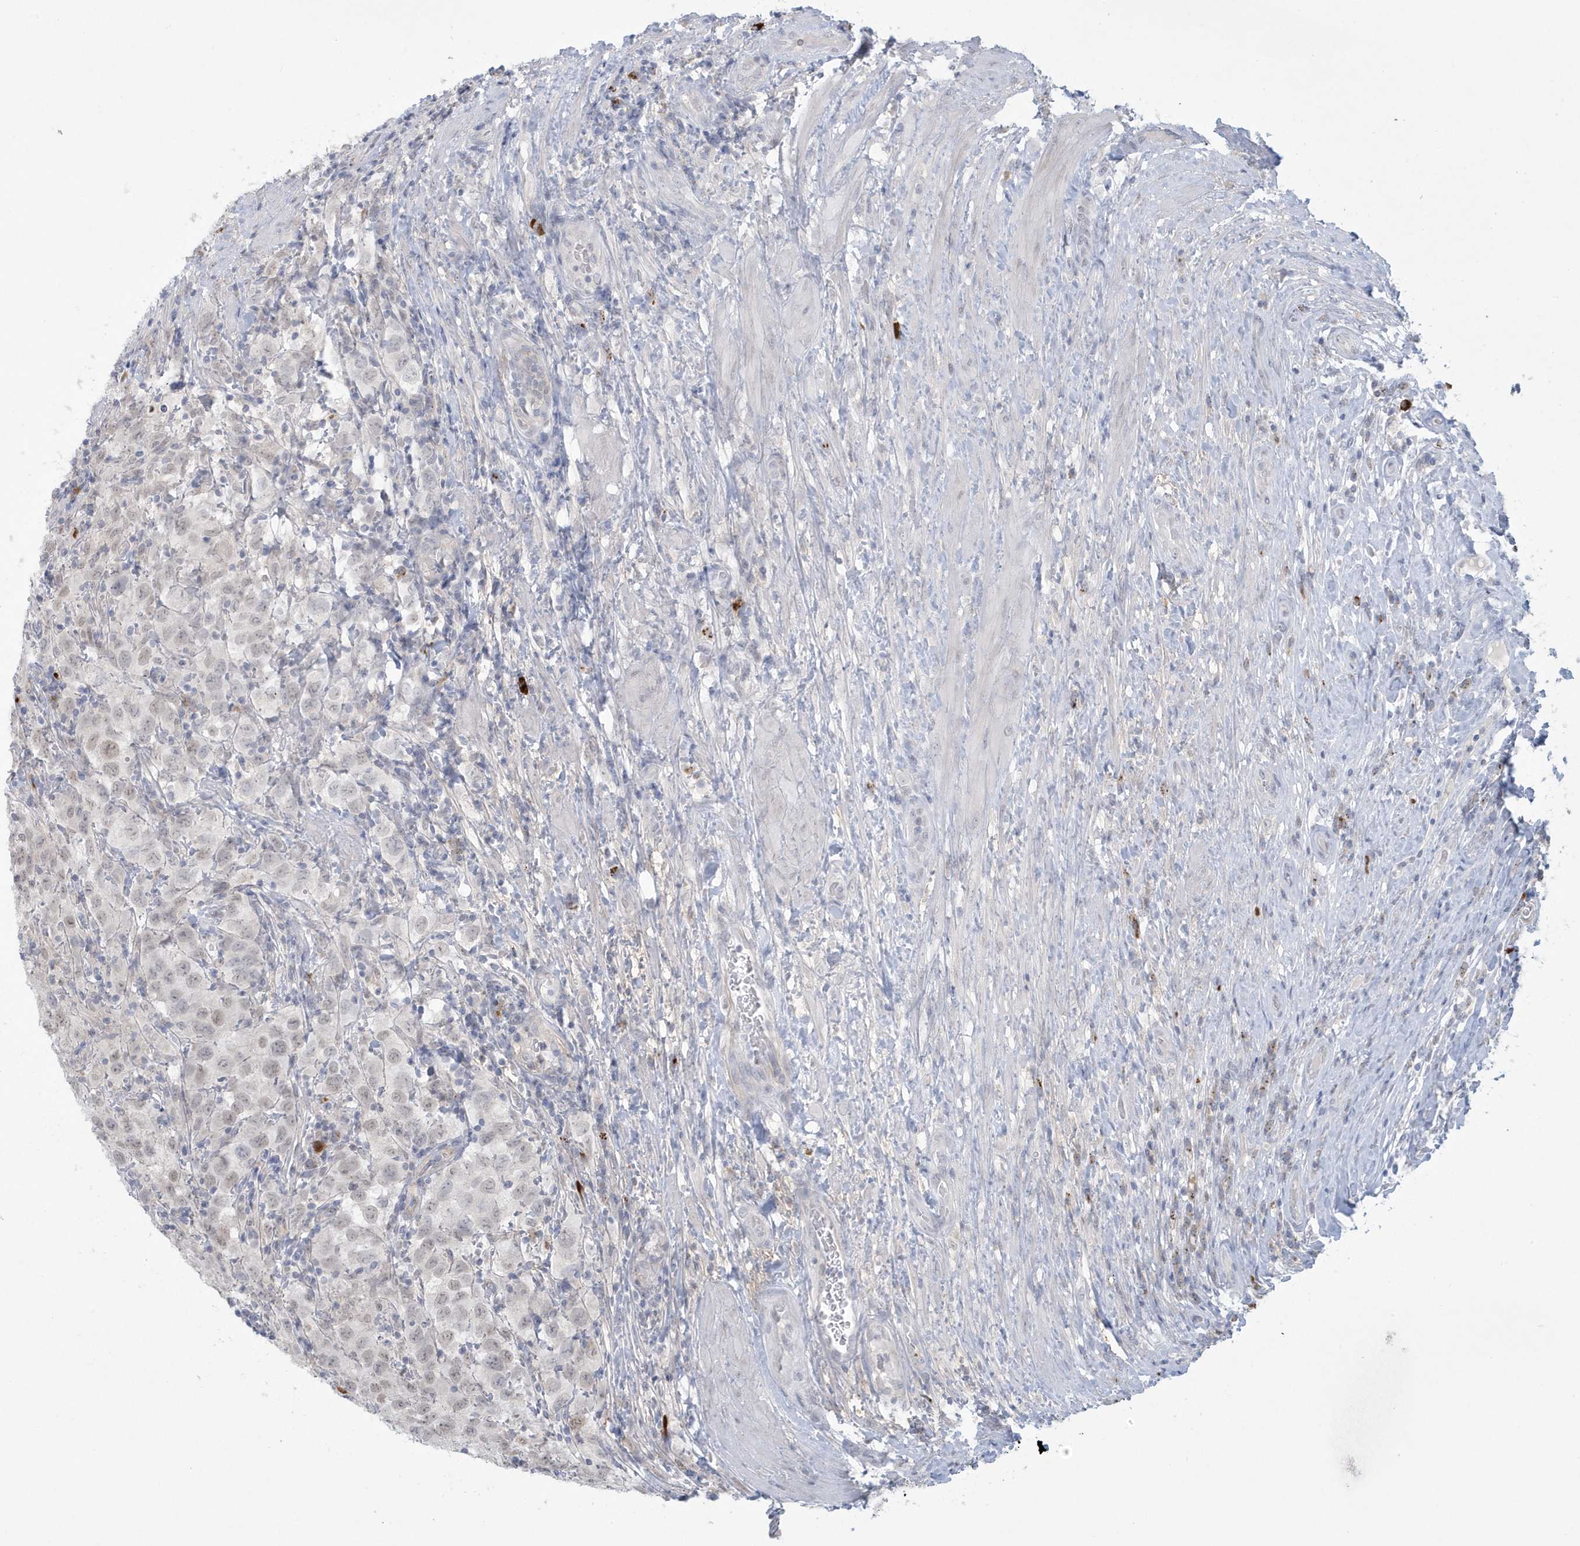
{"staining": {"intensity": "weak", "quantity": "<25%", "location": "nuclear"}, "tissue": "testis cancer", "cell_type": "Tumor cells", "image_type": "cancer", "snomed": [{"axis": "morphology", "description": "Seminoma, NOS"}, {"axis": "morphology", "description": "Carcinoma, Embryonal, NOS"}, {"axis": "topography", "description": "Testis"}], "caption": "Image shows no protein staining in tumor cells of testis seminoma tissue.", "gene": "HERC6", "patient": {"sex": "male", "age": 43}}